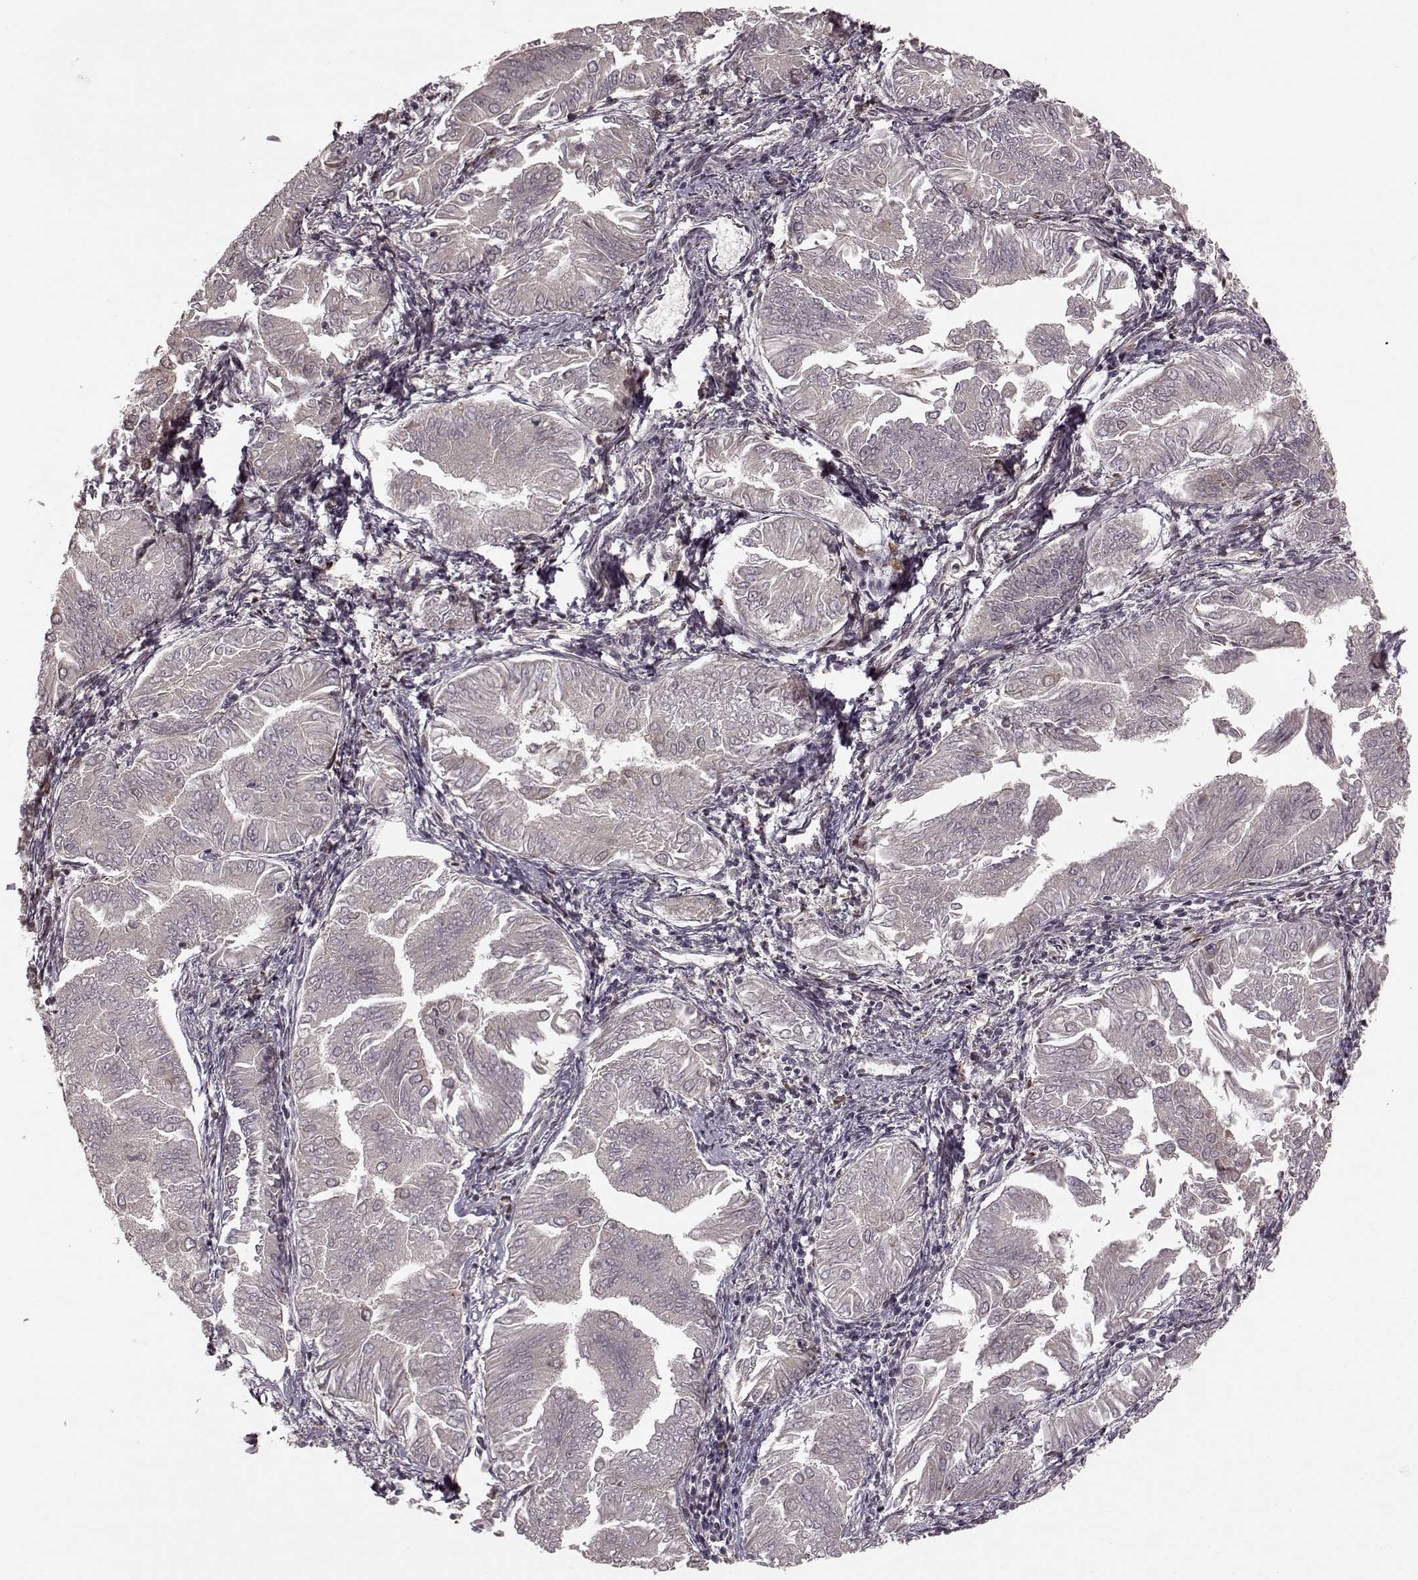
{"staining": {"intensity": "weak", "quantity": "25%-75%", "location": "cytoplasmic/membranous"}, "tissue": "endometrial cancer", "cell_type": "Tumor cells", "image_type": "cancer", "snomed": [{"axis": "morphology", "description": "Adenocarcinoma, NOS"}, {"axis": "topography", "description": "Endometrium"}], "caption": "Endometrial cancer (adenocarcinoma) stained with a brown dye exhibits weak cytoplasmic/membranous positive staining in about 25%-75% of tumor cells.", "gene": "SLC12A9", "patient": {"sex": "female", "age": 53}}